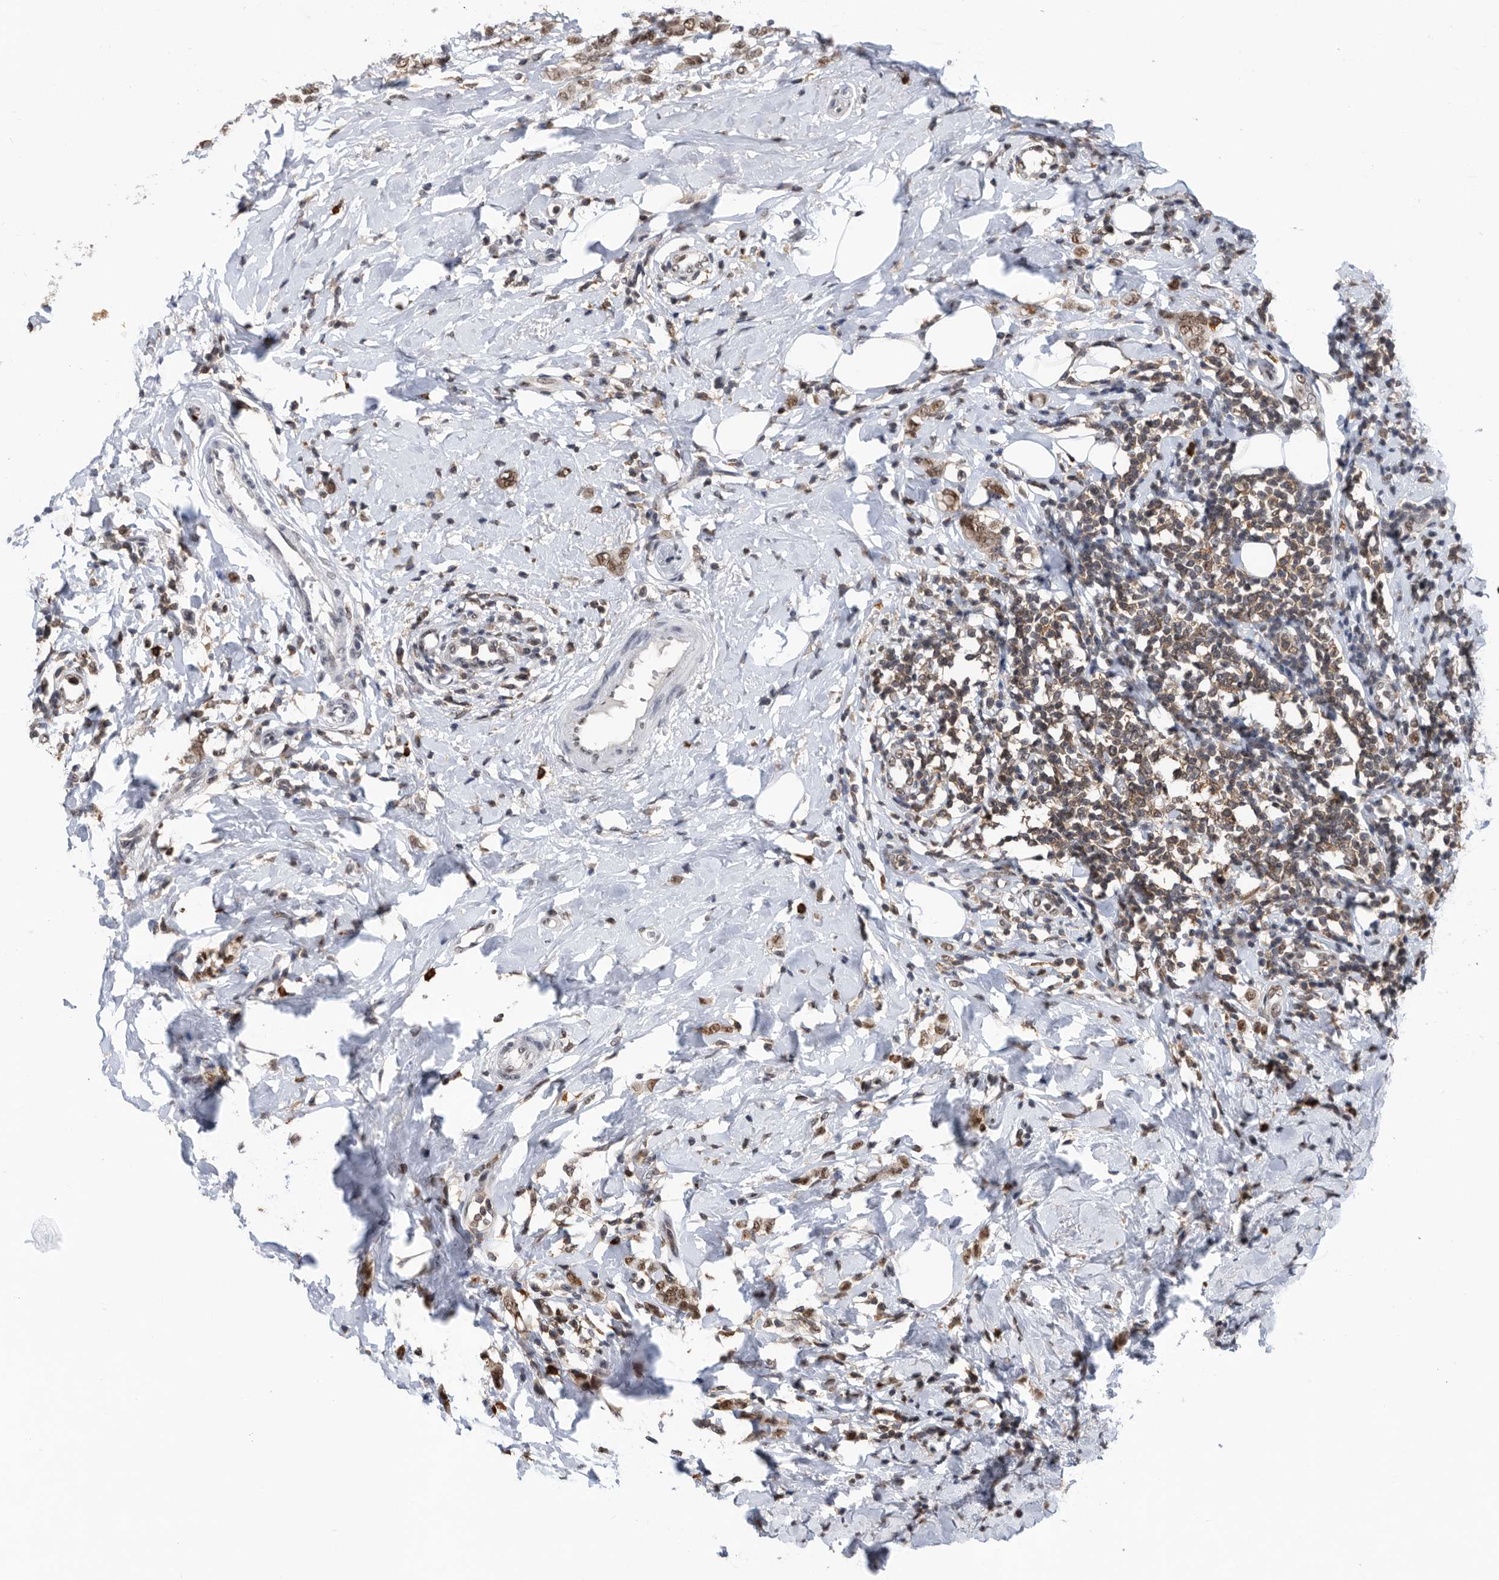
{"staining": {"intensity": "moderate", "quantity": ">75%", "location": "nuclear"}, "tissue": "breast cancer", "cell_type": "Tumor cells", "image_type": "cancer", "snomed": [{"axis": "morphology", "description": "Lobular carcinoma"}, {"axis": "topography", "description": "Breast"}], "caption": "The image reveals immunohistochemical staining of breast cancer. There is moderate nuclear staining is seen in approximately >75% of tumor cells.", "gene": "ZNF260", "patient": {"sex": "female", "age": 47}}